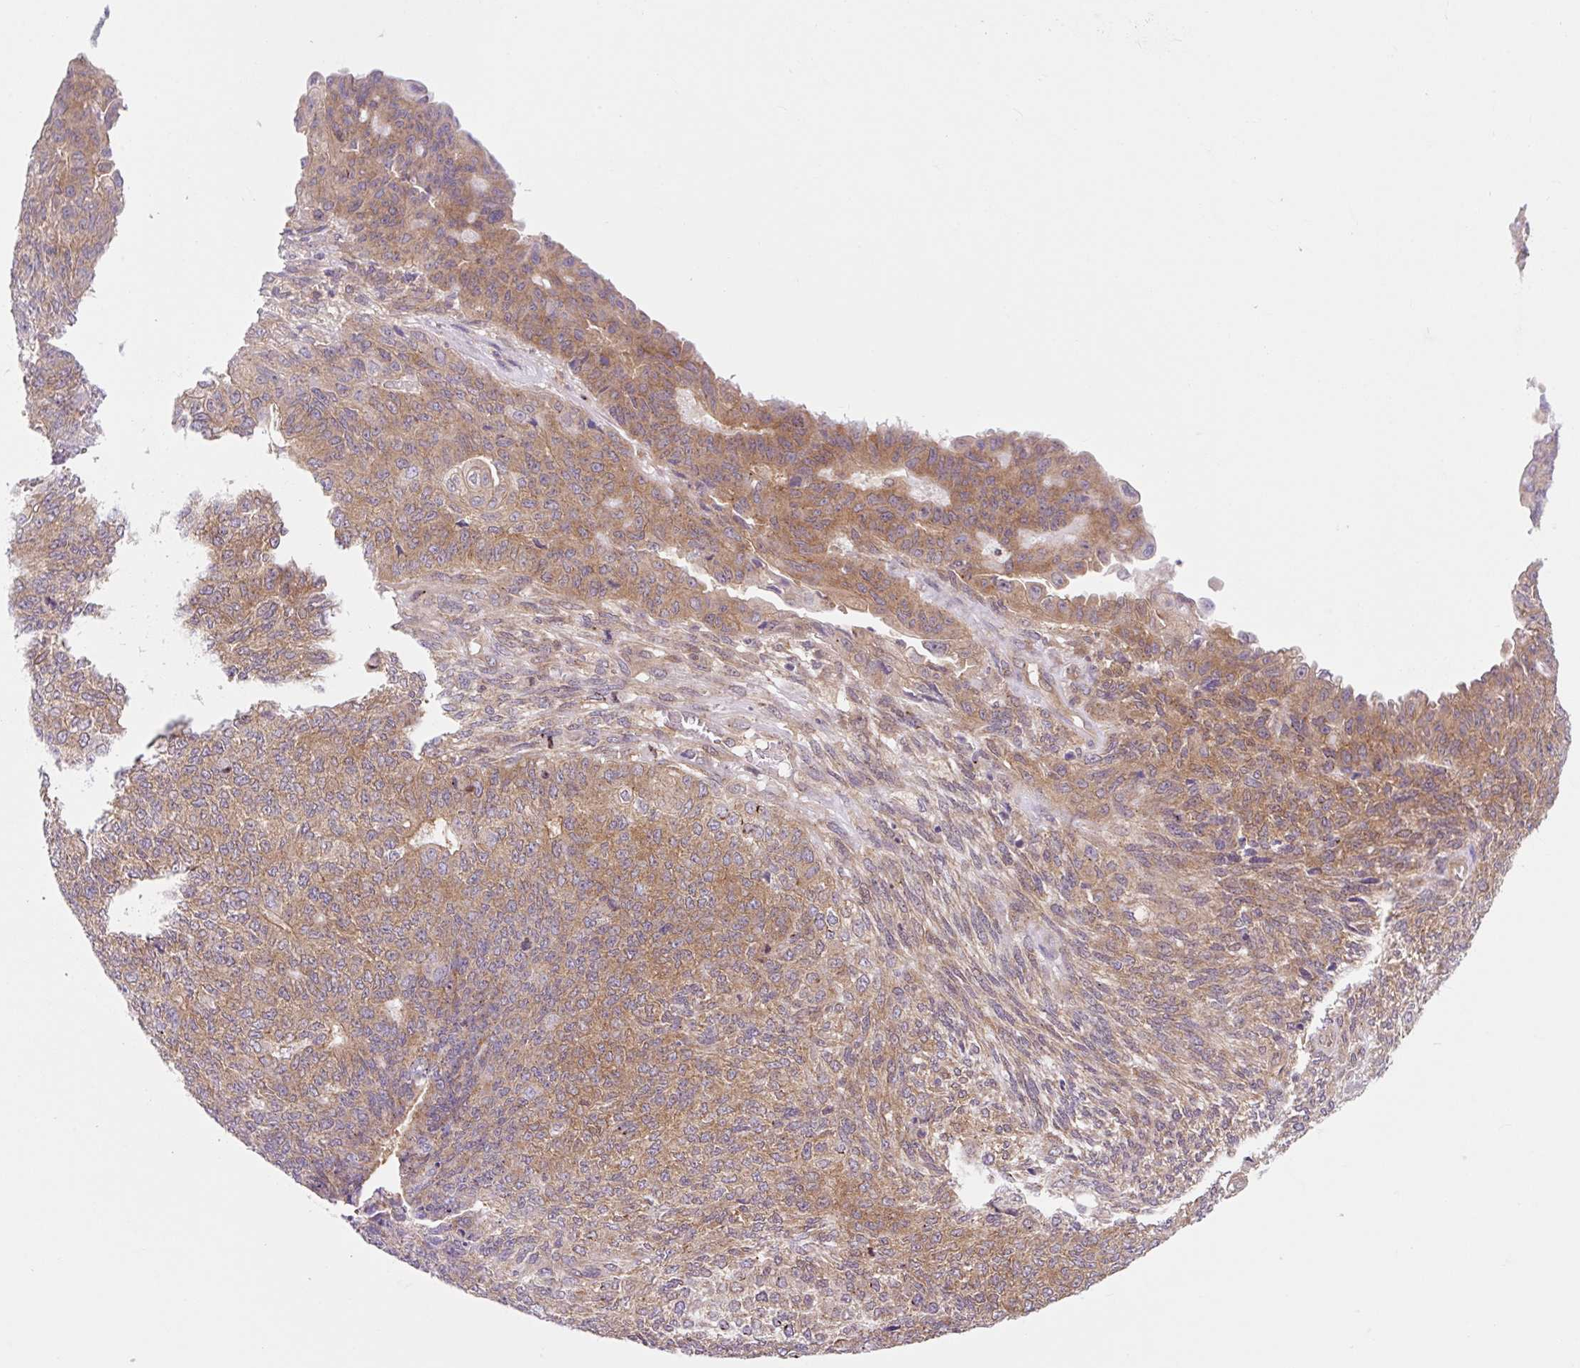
{"staining": {"intensity": "moderate", "quantity": "25%-75%", "location": "cytoplasmic/membranous"}, "tissue": "endometrial cancer", "cell_type": "Tumor cells", "image_type": "cancer", "snomed": [{"axis": "morphology", "description": "Adenocarcinoma, NOS"}, {"axis": "topography", "description": "Endometrium"}], "caption": "Immunohistochemical staining of human adenocarcinoma (endometrial) reveals medium levels of moderate cytoplasmic/membranous staining in about 25%-75% of tumor cells.", "gene": "VPS4A", "patient": {"sex": "female", "age": 32}}